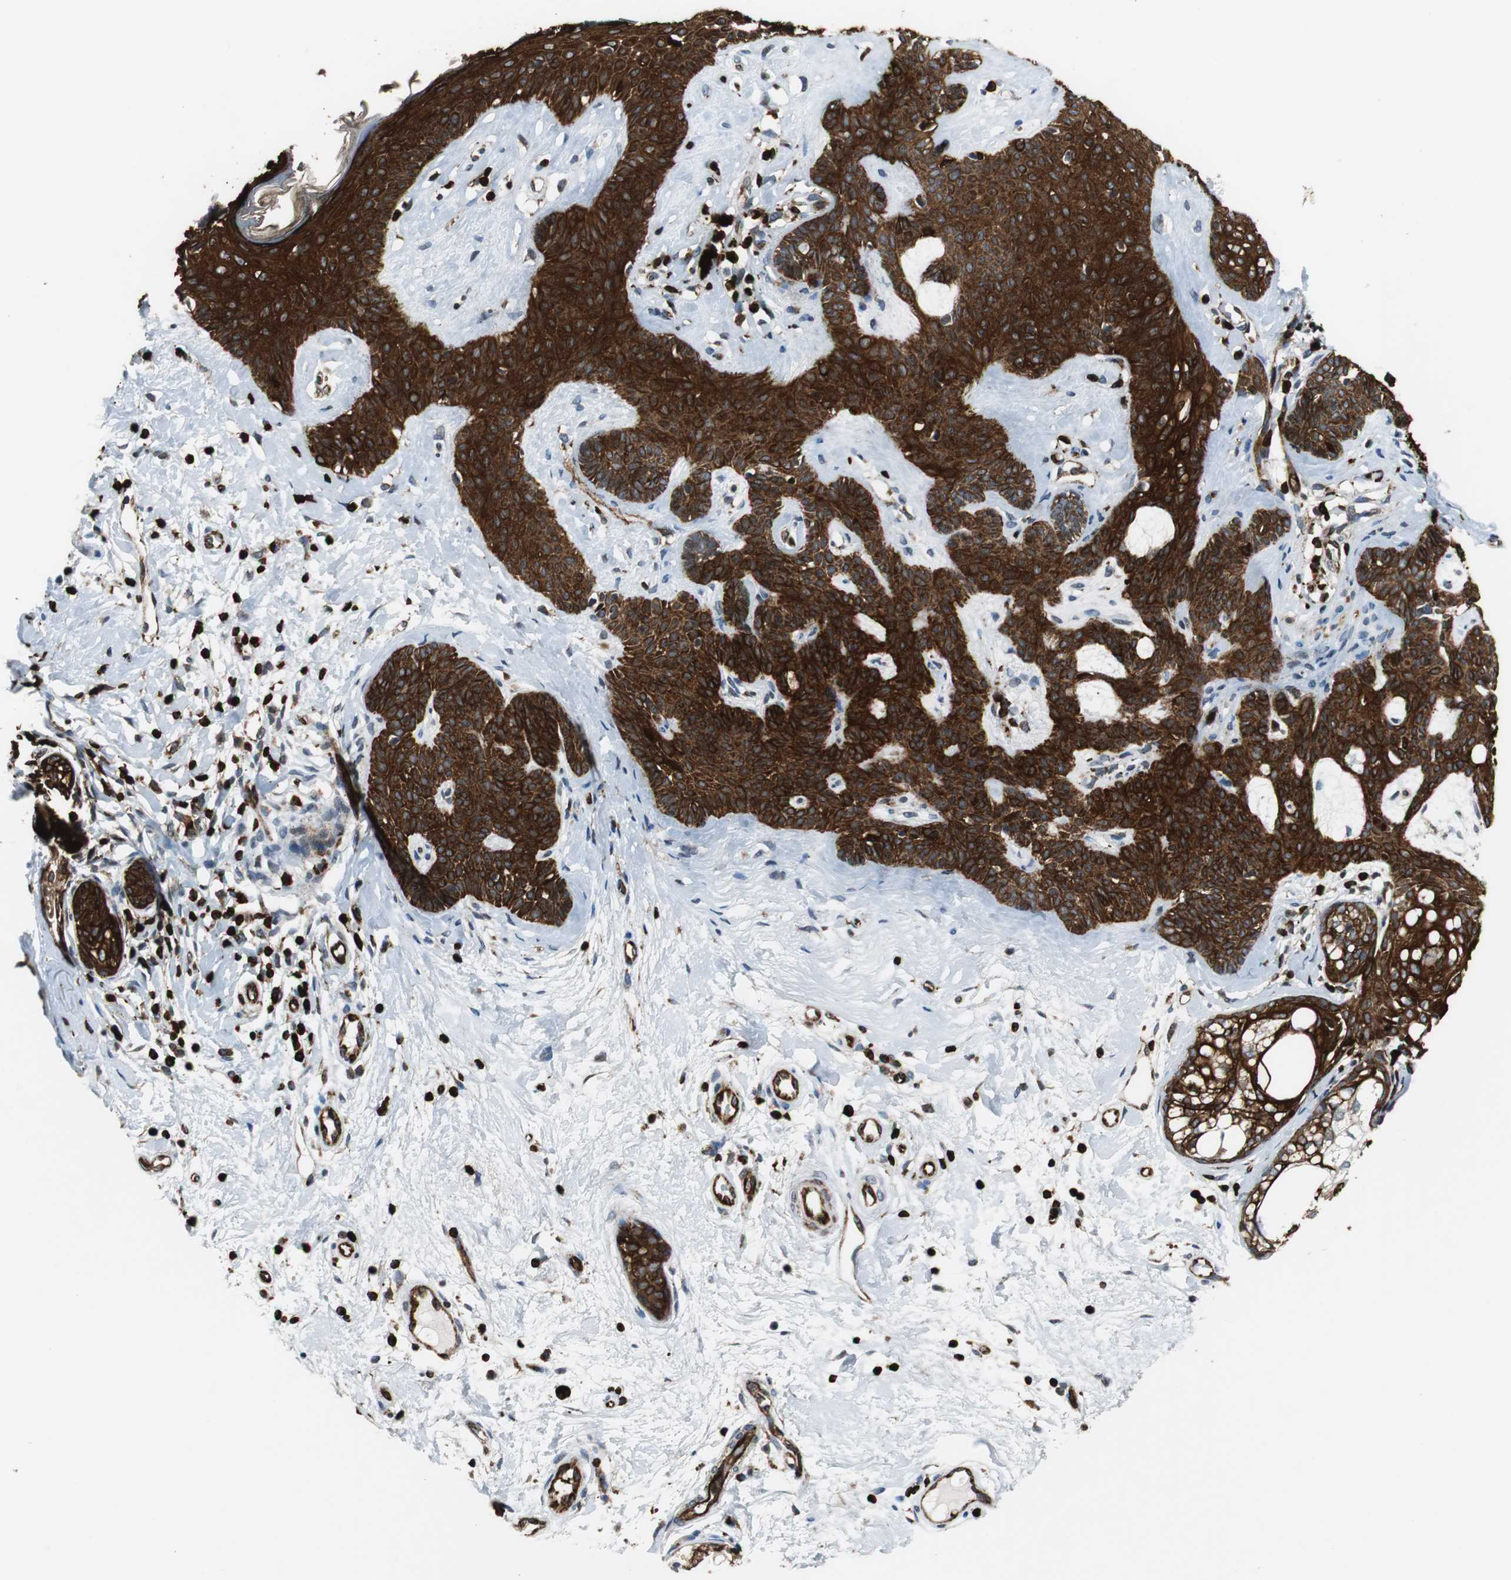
{"staining": {"intensity": "strong", "quantity": ">75%", "location": "cytoplasmic/membranous"}, "tissue": "skin cancer", "cell_type": "Tumor cells", "image_type": "cancer", "snomed": [{"axis": "morphology", "description": "Developmental malformation"}, {"axis": "morphology", "description": "Basal cell carcinoma"}, {"axis": "topography", "description": "Skin"}], "caption": "Basal cell carcinoma (skin) stained with a protein marker demonstrates strong staining in tumor cells.", "gene": "TUBA4A", "patient": {"sex": "female", "age": 62}}